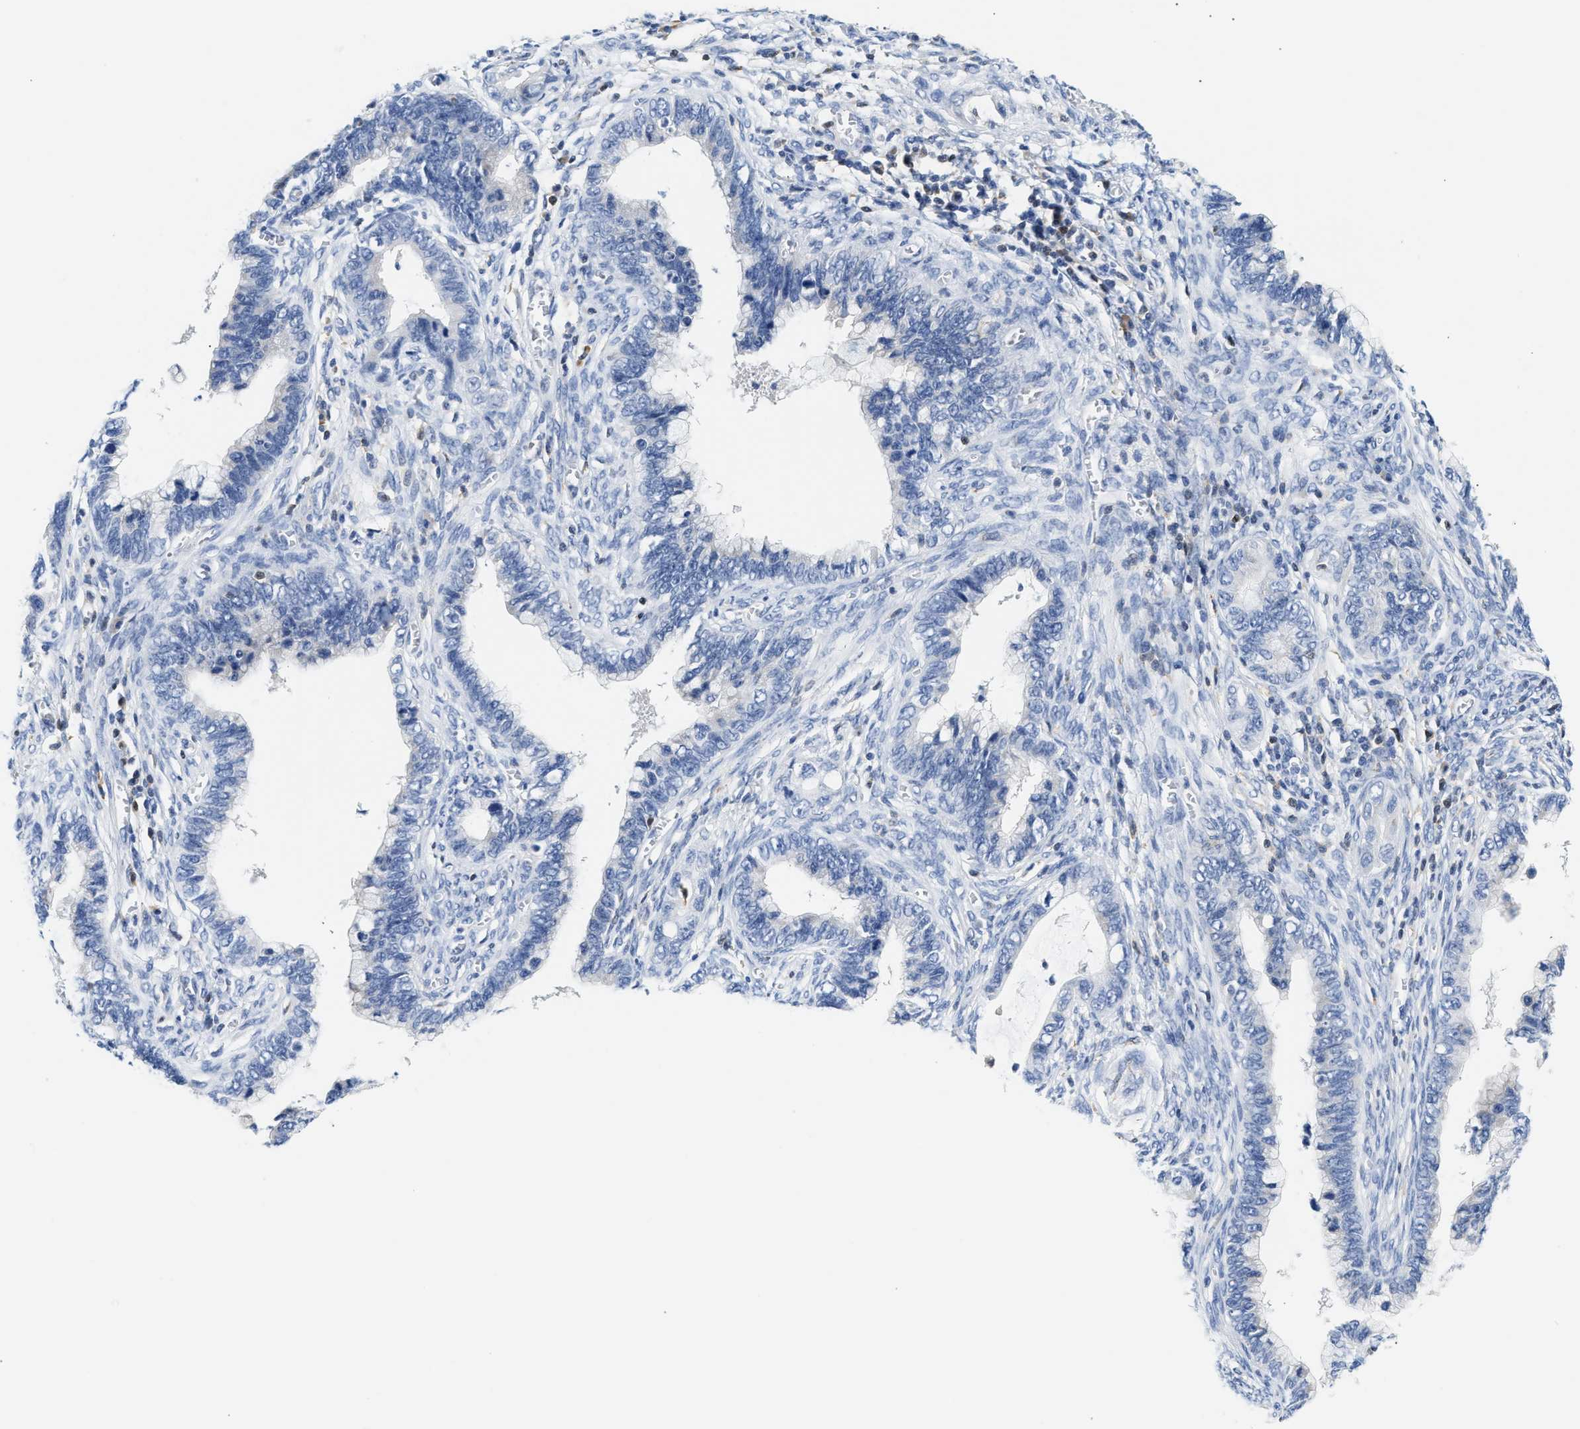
{"staining": {"intensity": "negative", "quantity": "none", "location": "none"}, "tissue": "cervical cancer", "cell_type": "Tumor cells", "image_type": "cancer", "snomed": [{"axis": "morphology", "description": "Adenocarcinoma, NOS"}, {"axis": "topography", "description": "Cervix"}], "caption": "Tumor cells show no significant protein expression in cervical cancer (adenocarcinoma).", "gene": "SLIT2", "patient": {"sex": "female", "age": 44}}